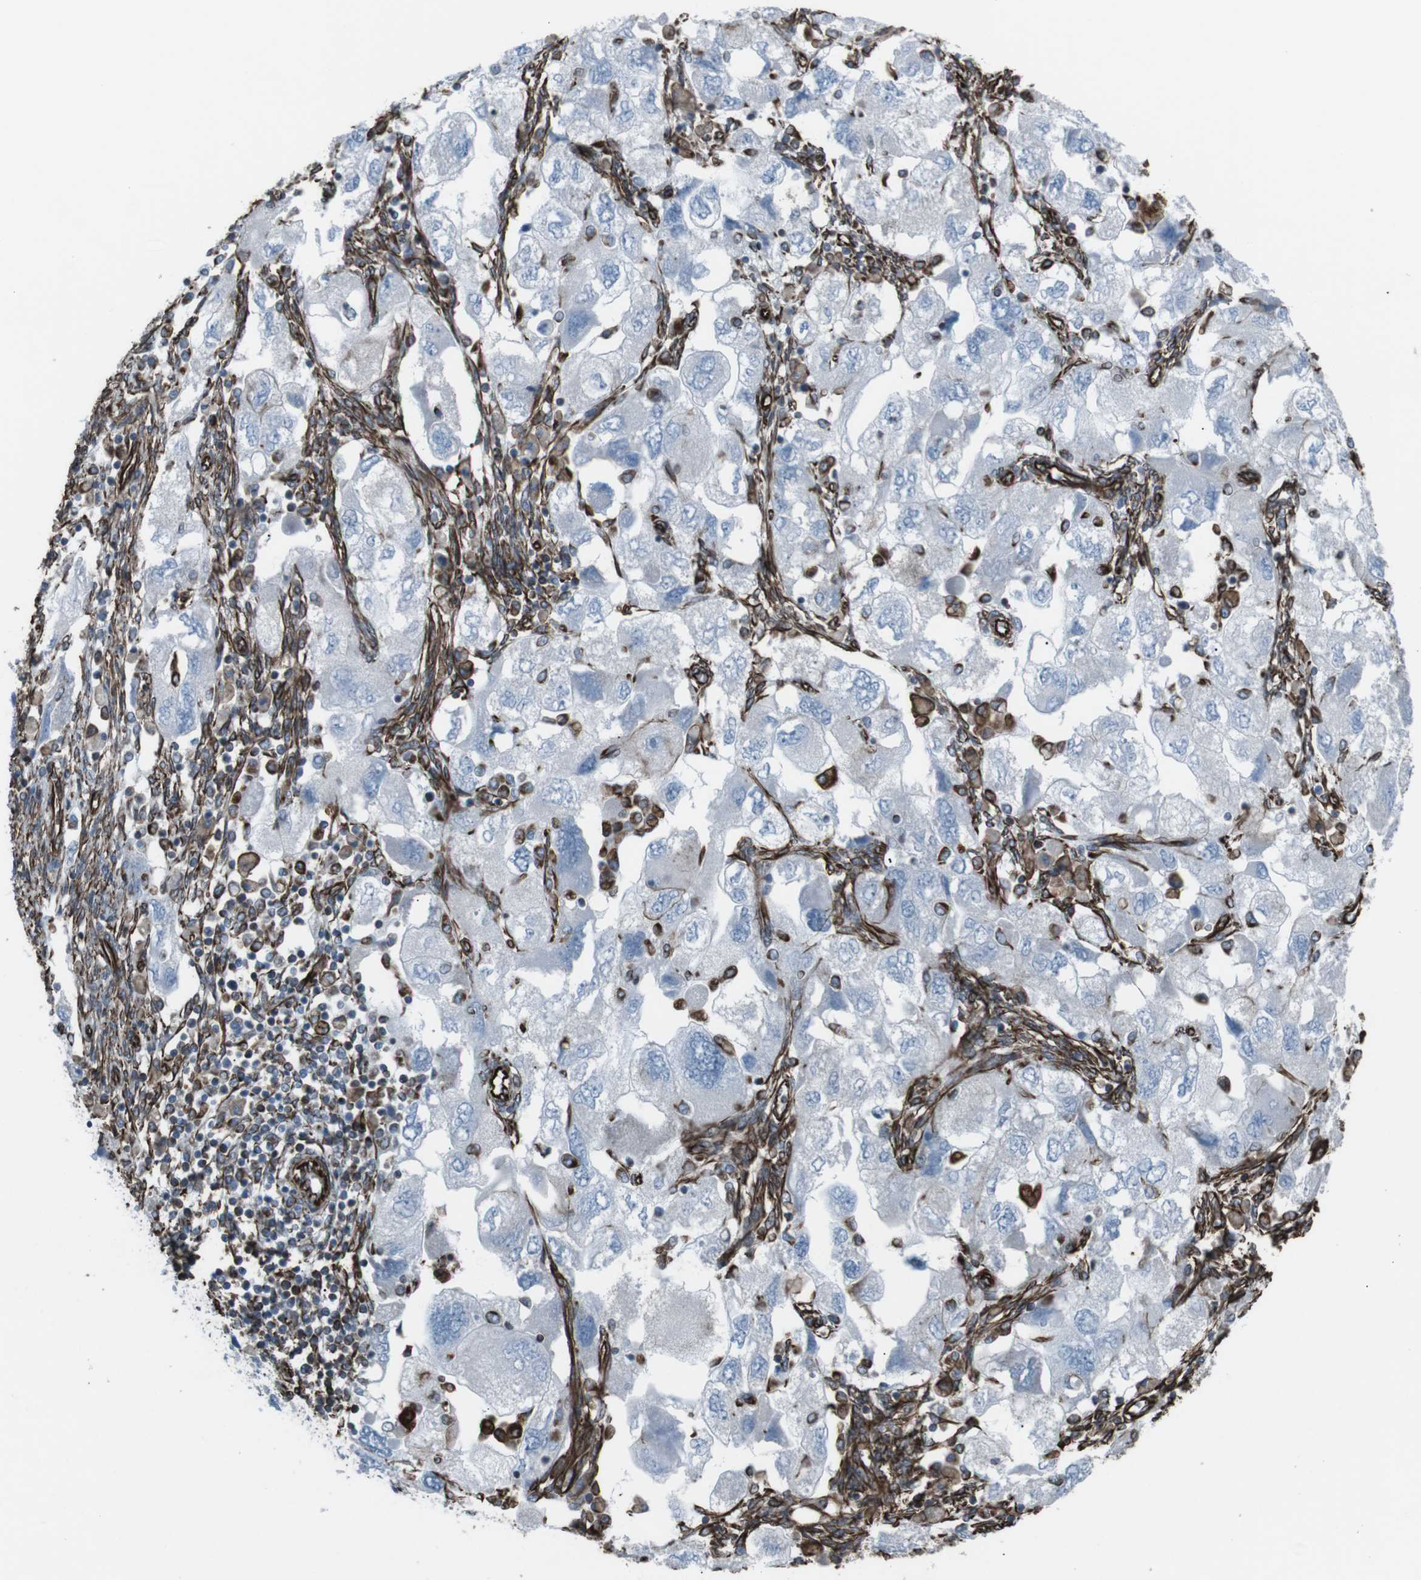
{"staining": {"intensity": "negative", "quantity": "none", "location": "none"}, "tissue": "ovarian cancer", "cell_type": "Tumor cells", "image_type": "cancer", "snomed": [{"axis": "morphology", "description": "Carcinoma, NOS"}, {"axis": "morphology", "description": "Cystadenocarcinoma, serous, NOS"}, {"axis": "topography", "description": "Ovary"}], "caption": "Immunohistochemistry (IHC) micrograph of neoplastic tissue: ovarian cancer (carcinoma) stained with DAB demonstrates no significant protein staining in tumor cells. The staining was performed using DAB (3,3'-diaminobenzidine) to visualize the protein expression in brown, while the nuclei were stained in blue with hematoxylin (Magnification: 20x).", "gene": "ZDHHC6", "patient": {"sex": "female", "age": 69}}